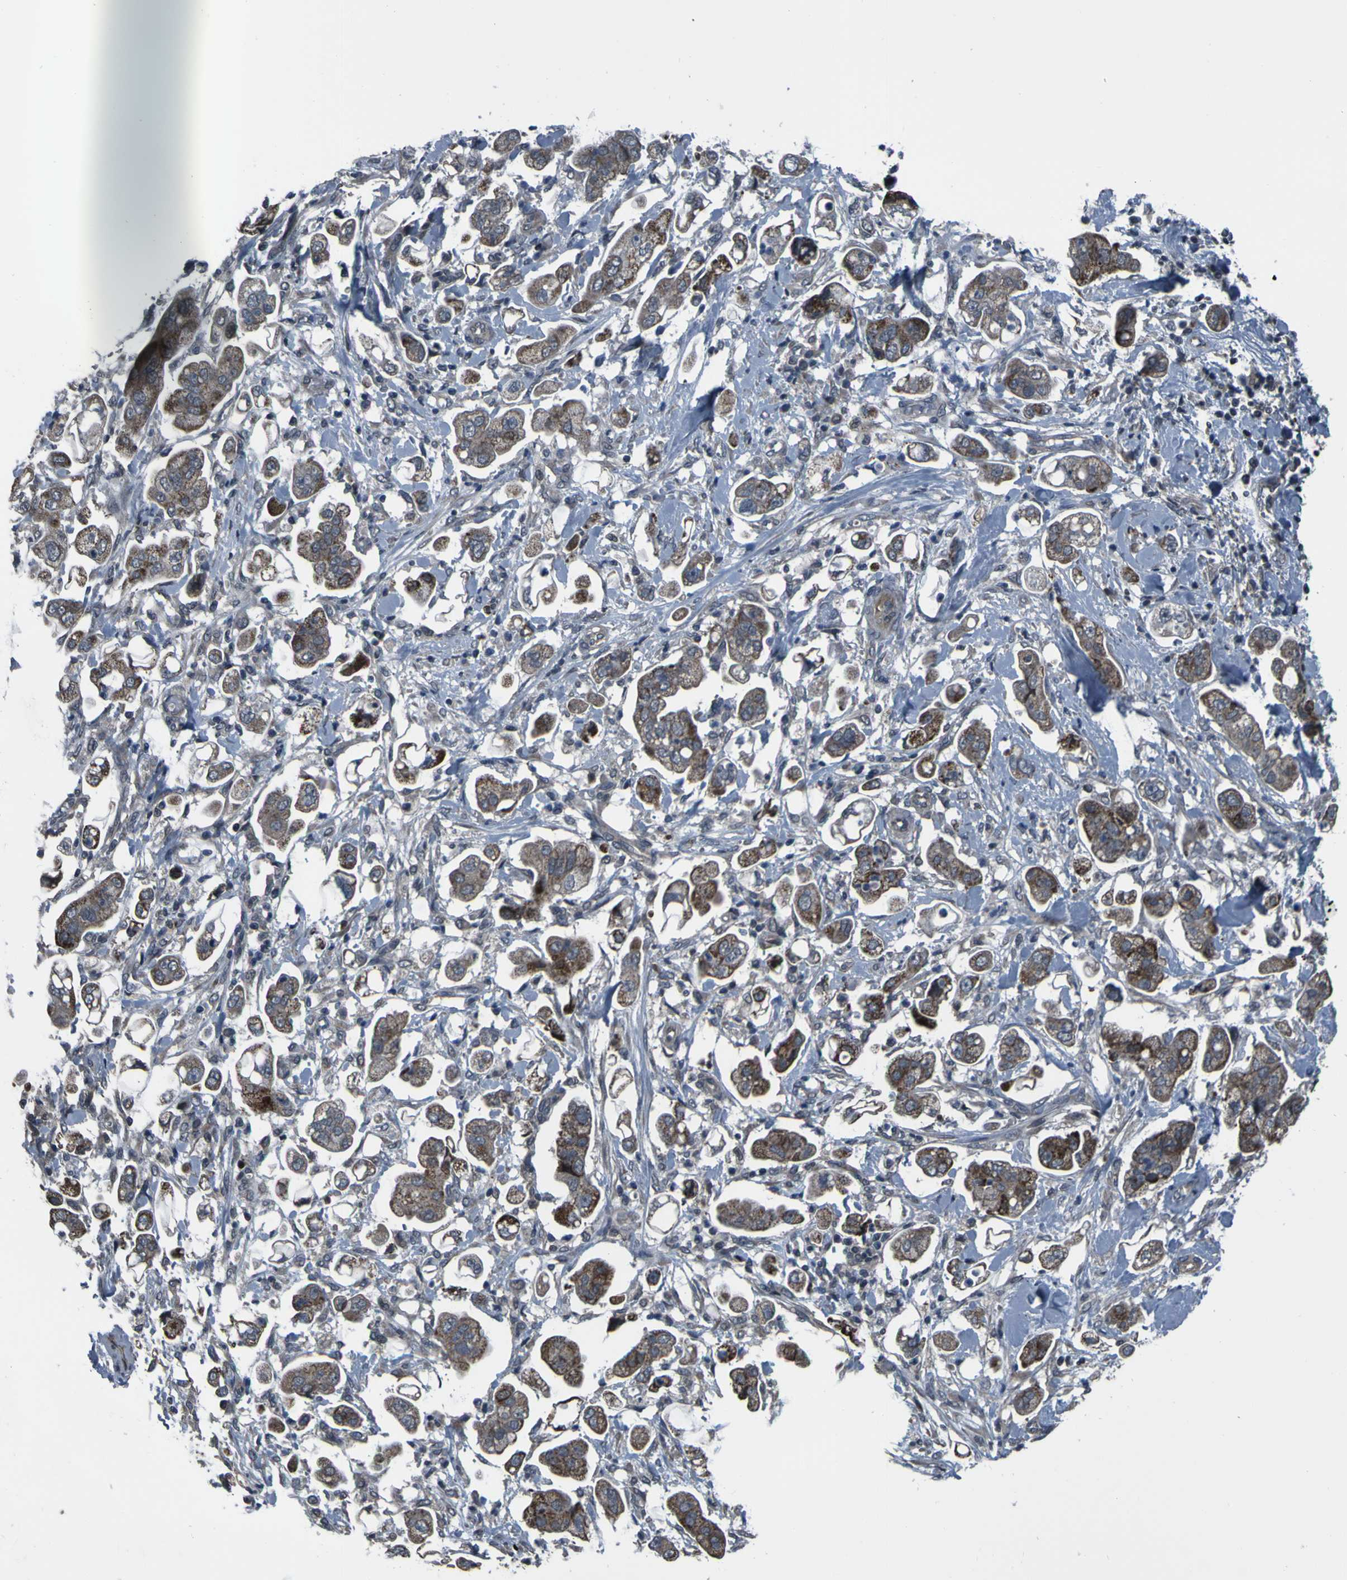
{"staining": {"intensity": "strong", "quantity": ">75%", "location": "cytoplasmic/membranous"}, "tissue": "stomach cancer", "cell_type": "Tumor cells", "image_type": "cancer", "snomed": [{"axis": "morphology", "description": "Adenocarcinoma, NOS"}, {"axis": "topography", "description": "Stomach"}], "caption": "Stomach adenocarcinoma stained for a protein (brown) reveals strong cytoplasmic/membranous positive expression in about >75% of tumor cells.", "gene": "OSTM1", "patient": {"sex": "male", "age": 62}}